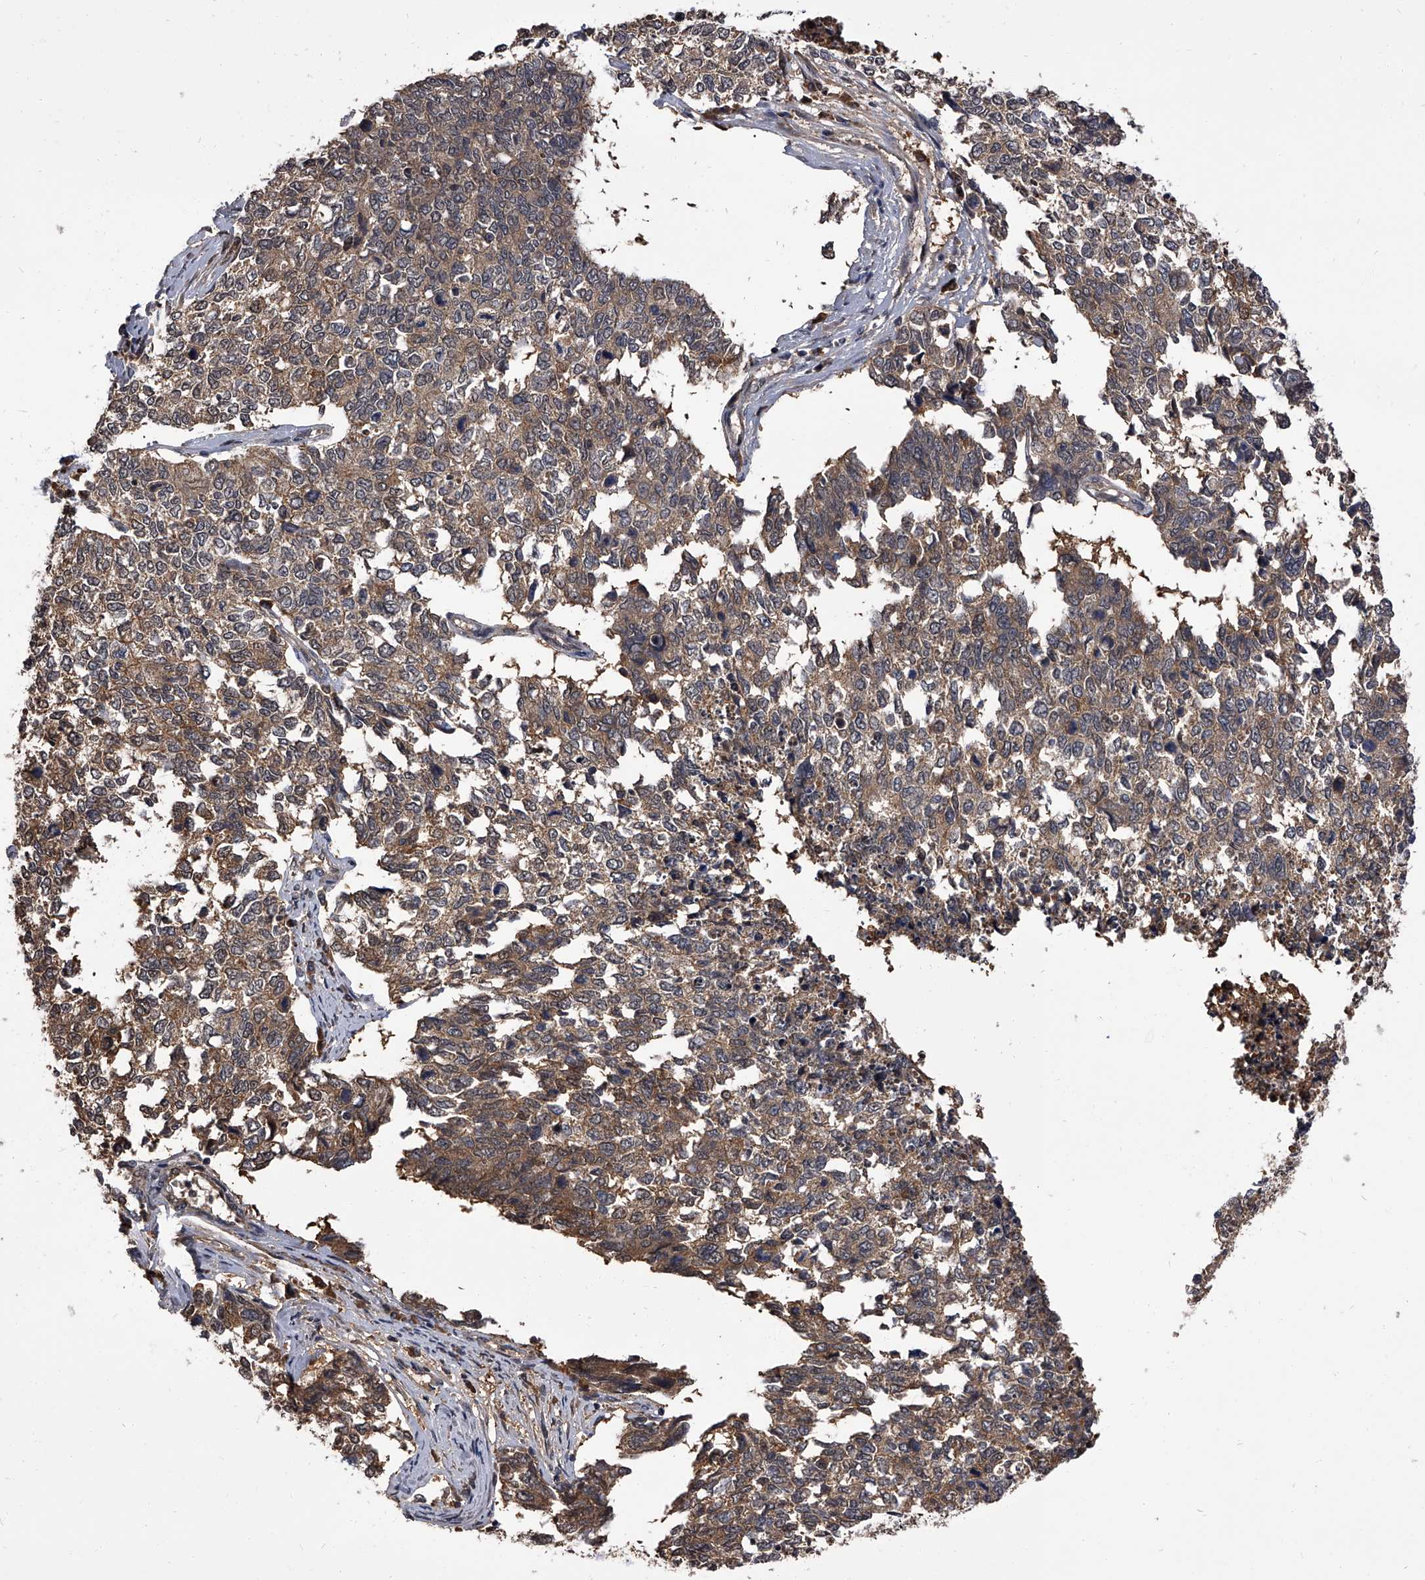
{"staining": {"intensity": "weak", "quantity": ">75%", "location": "cytoplasmic/membranous"}, "tissue": "cervical cancer", "cell_type": "Tumor cells", "image_type": "cancer", "snomed": [{"axis": "morphology", "description": "Squamous cell carcinoma, NOS"}, {"axis": "topography", "description": "Cervix"}], "caption": "An image showing weak cytoplasmic/membranous expression in approximately >75% of tumor cells in cervical cancer, as visualized by brown immunohistochemical staining.", "gene": "SLC18B1", "patient": {"sex": "female", "age": 63}}